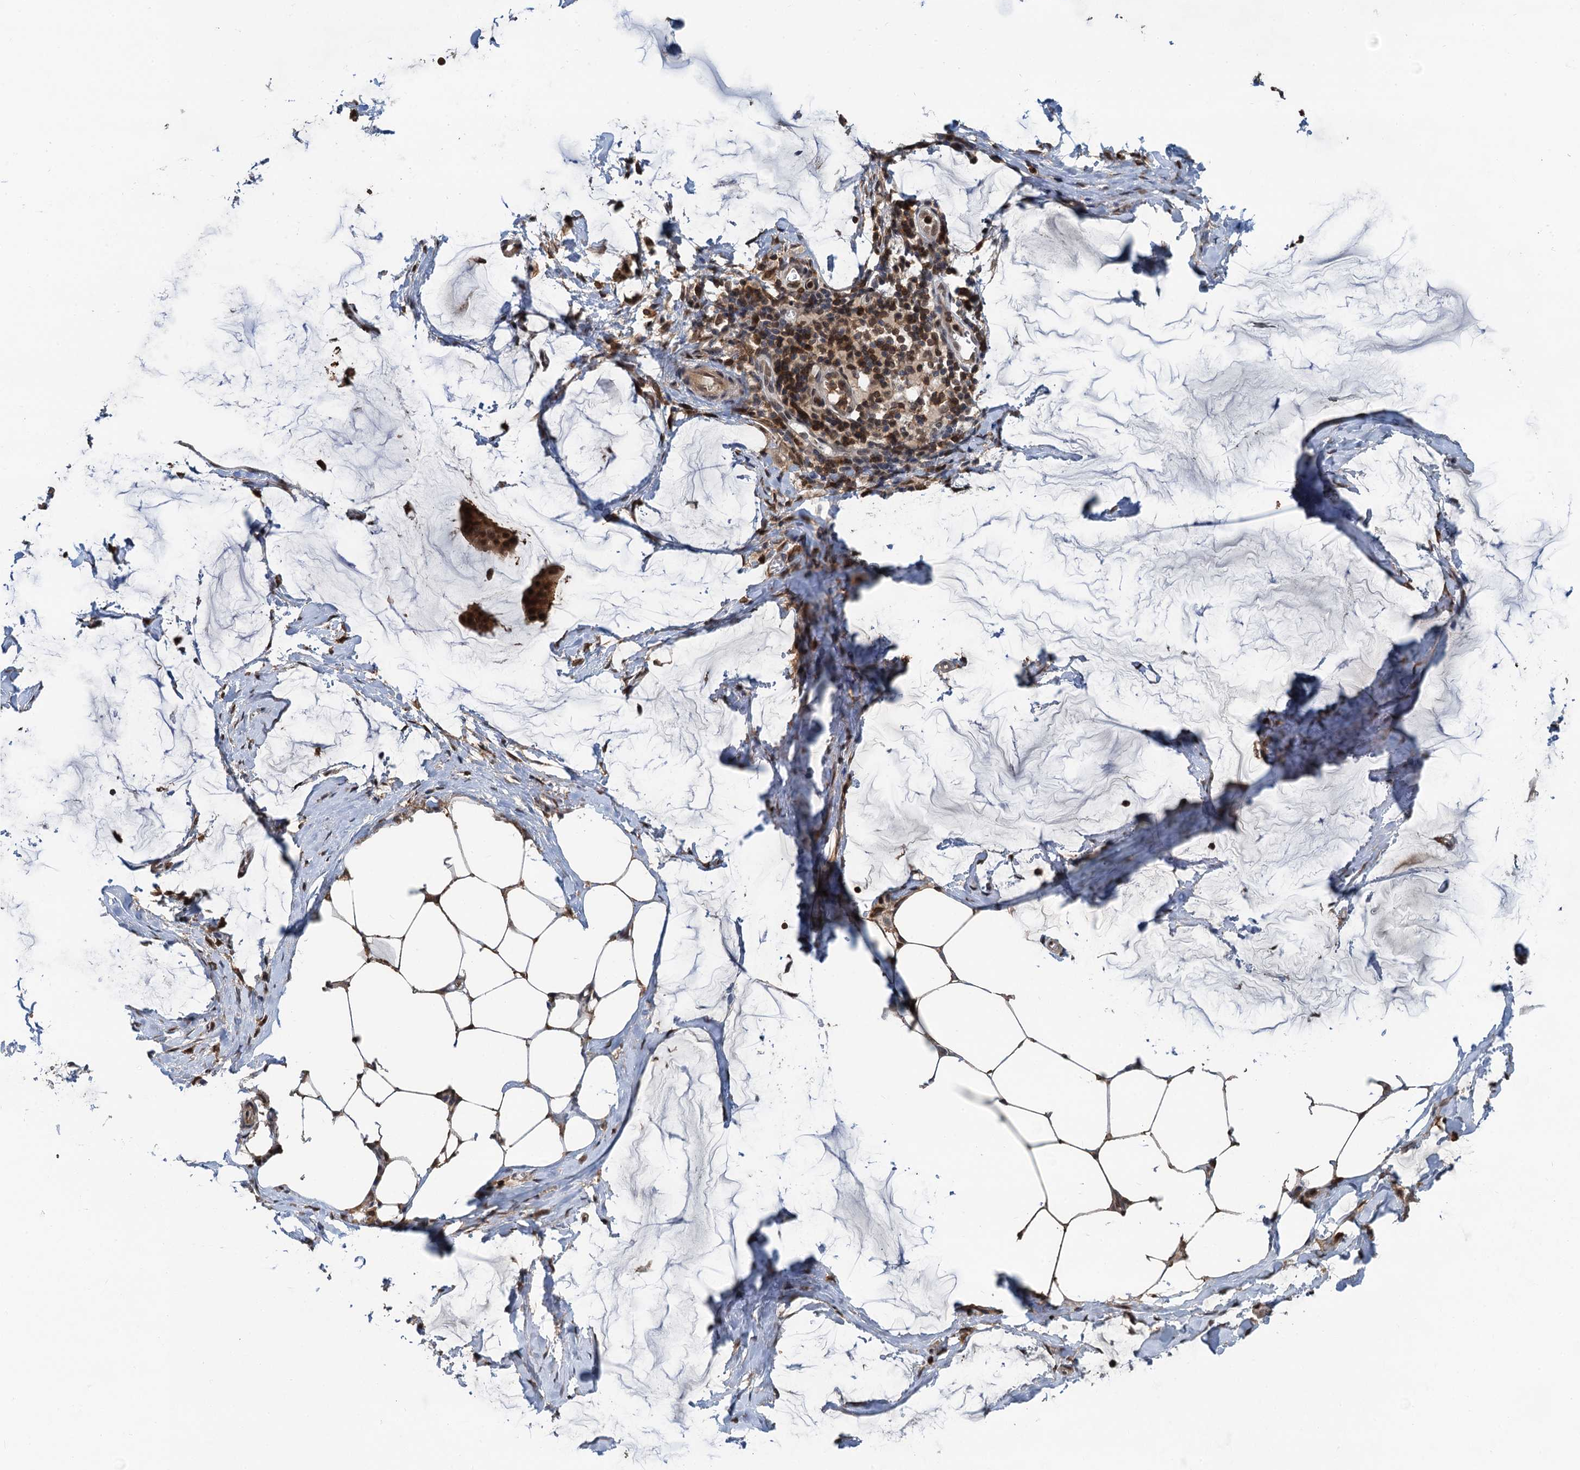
{"staining": {"intensity": "moderate", "quantity": ">75%", "location": "cytoplasmic/membranous,nuclear"}, "tissue": "ovarian cancer", "cell_type": "Tumor cells", "image_type": "cancer", "snomed": [{"axis": "morphology", "description": "Cystadenocarcinoma, mucinous, NOS"}, {"axis": "topography", "description": "Ovary"}], "caption": "Immunohistochemistry (IHC) image of neoplastic tissue: ovarian mucinous cystadenocarcinoma stained using IHC shows medium levels of moderate protein expression localized specifically in the cytoplasmic/membranous and nuclear of tumor cells, appearing as a cytoplasmic/membranous and nuclear brown color.", "gene": "ZNF609", "patient": {"sex": "female", "age": 73}}